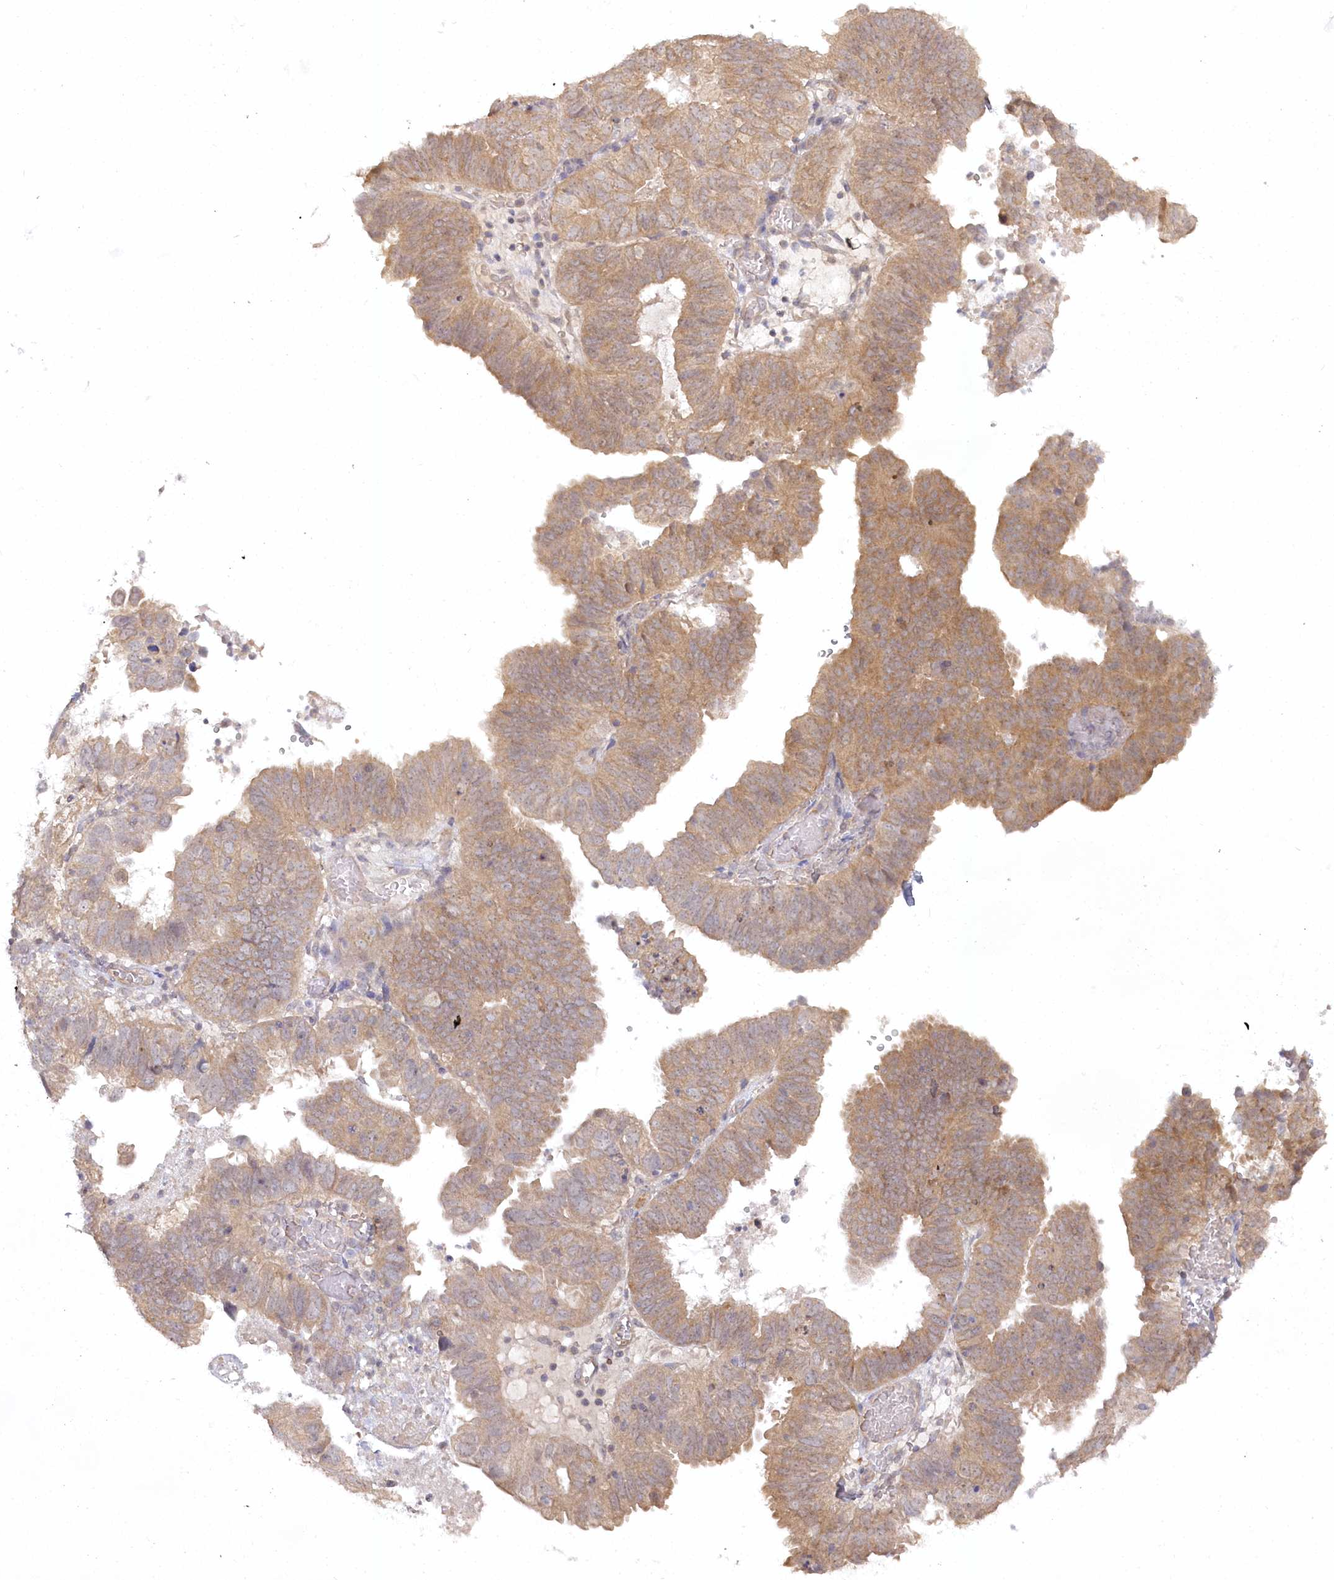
{"staining": {"intensity": "moderate", "quantity": "25%-75%", "location": "cytoplasmic/membranous"}, "tissue": "endometrial cancer", "cell_type": "Tumor cells", "image_type": "cancer", "snomed": [{"axis": "morphology", "description": "Adenocarcinoma, NOS"}, {"axis": "topography", "description": "Uterus"}], "caption": "A histopathology image of endometrial adenocarcinoma stained for a protein displays moderate cytoplasmic/membranous brown staining in tumor cells.", "gene": "AAMDC", "patient": {"sex": "female", "age": 77}}